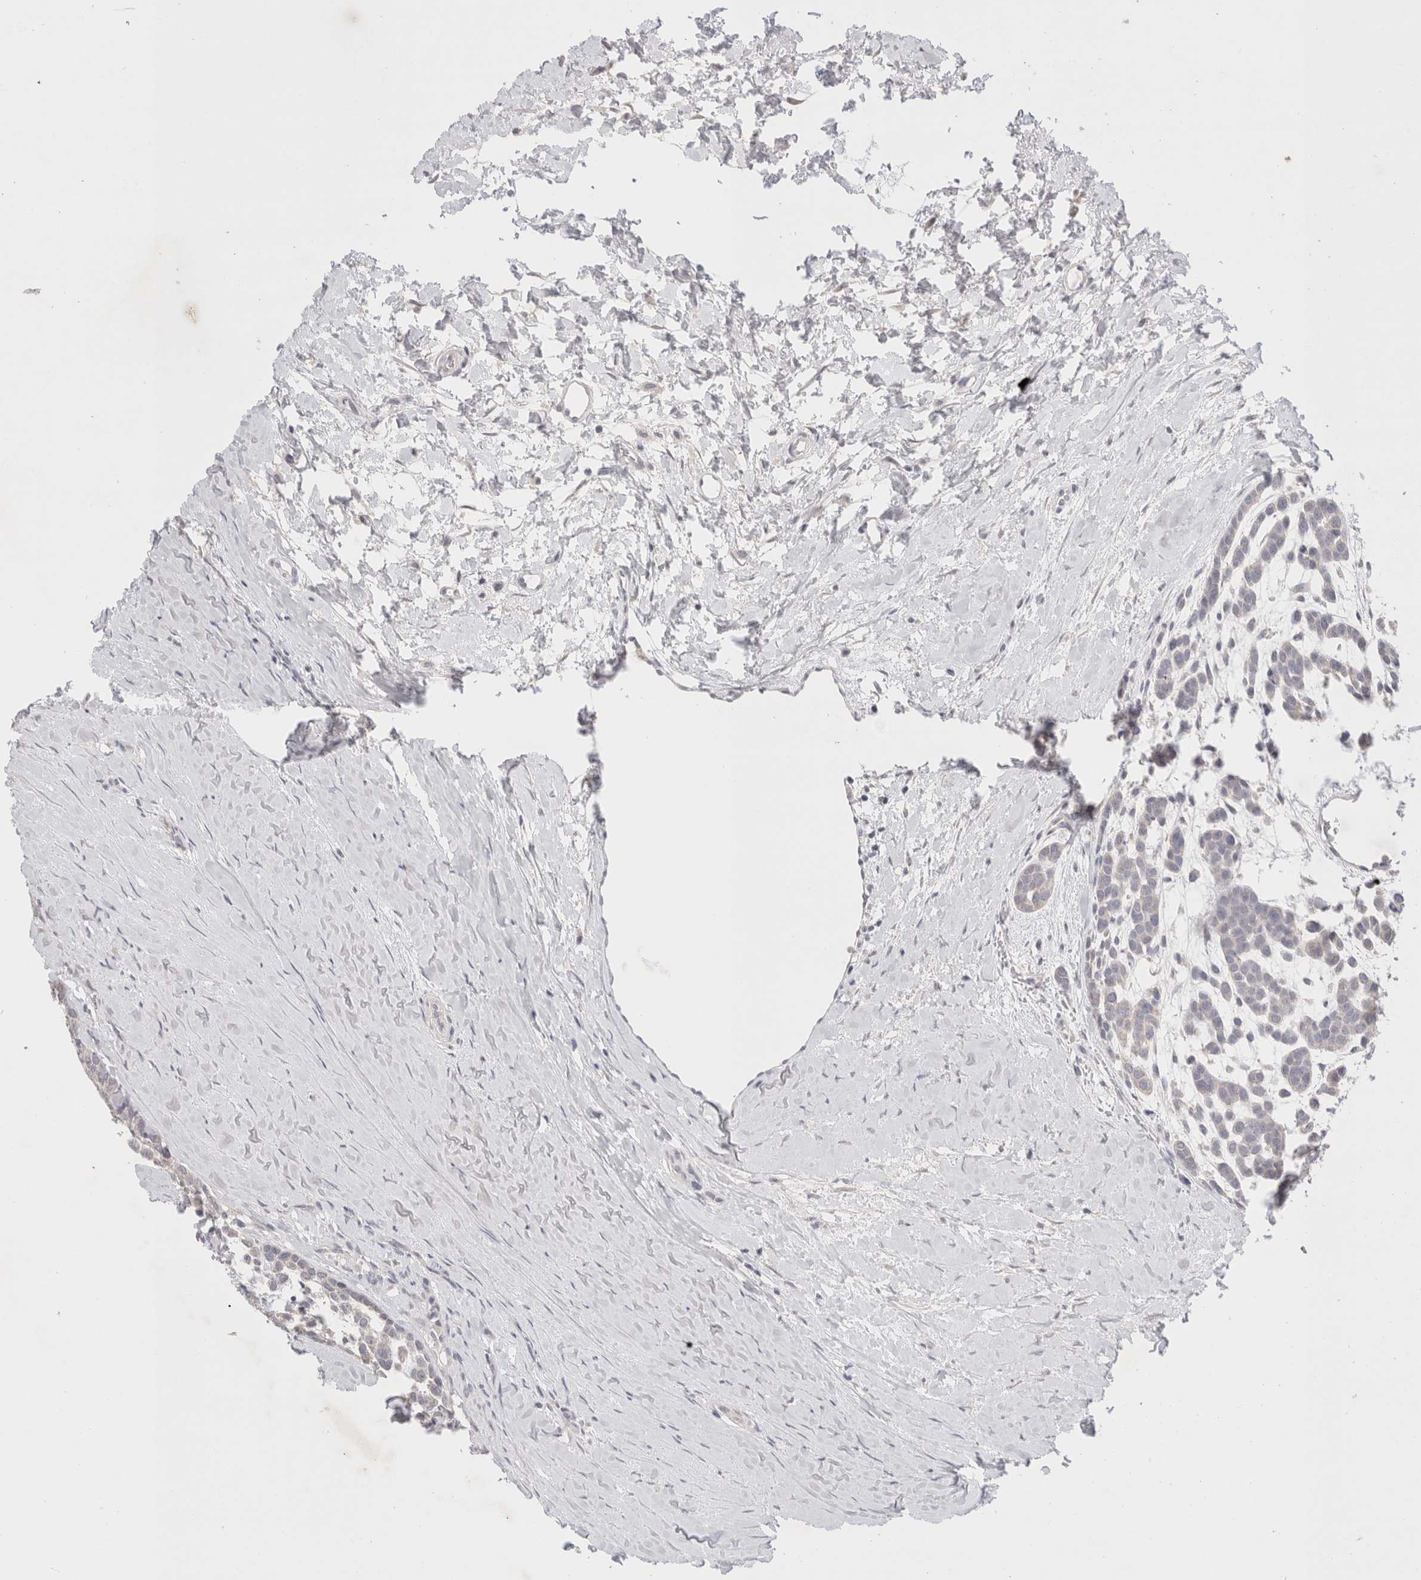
{"staining": {"intensity": "negative", "quantity": "none", "location": "none"}, "tissue": "head and neck cancer", "cell_type": "Tumor cells", "image_type": "cancer", "snomed": [{"axis": "morphology", "description": "Adenocarcinoma, NOS"}, {"axis": "morphology", "description": "Adenoma, NOS"}, {"axis": "topography", "description": "Head-Neck"}], "caption": "High magnification brightfield microscopy of head and neck adenoma stained with DAB (3,3'-diaminobenzidine) (brown) and counterstained with hematoxylin (blue): tumor cells show no significant expression.", "gene": "SPATA20", "patient": {"sex": "female", "age": 55}}